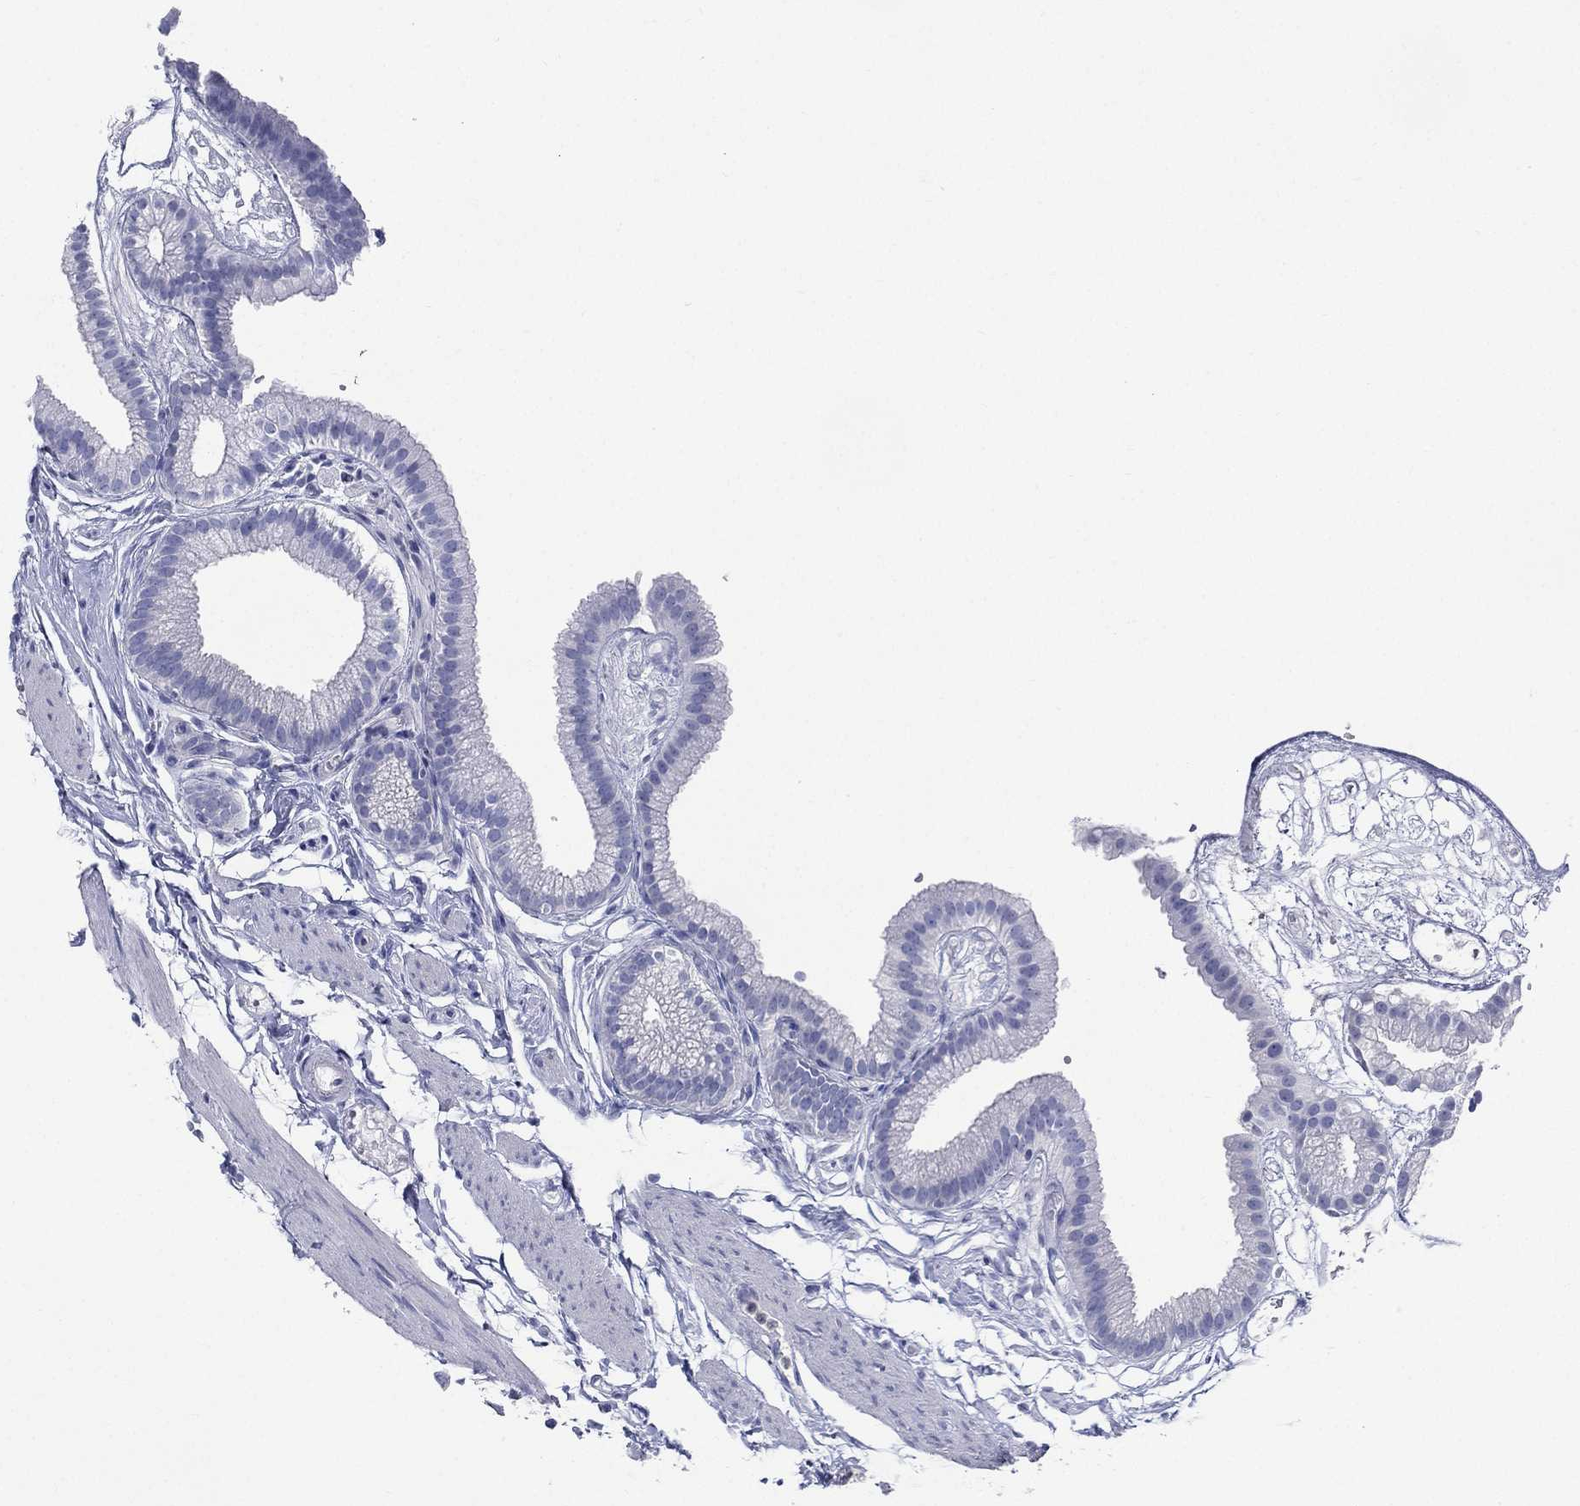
{"staining": {"intensity": "negative", "quantity": "none", "location": "none"}, "tissue": "gallbladder", "cell_type": "Glandular cells", "image_type": "normal", "snomed": [{"axis": "morphology", "description": "Normal tissue, NOS"}, {"axis": "topography", "description": "Gallbladder"}], "caption": "Immunohistochemistry (IHC) histopathology image of unremarkable gallbladder stained for a protein (brown), which exhibits no expression in glandular cells.", "gene": "DEFB121", "patient": {"sex": "female", "age": 45}}